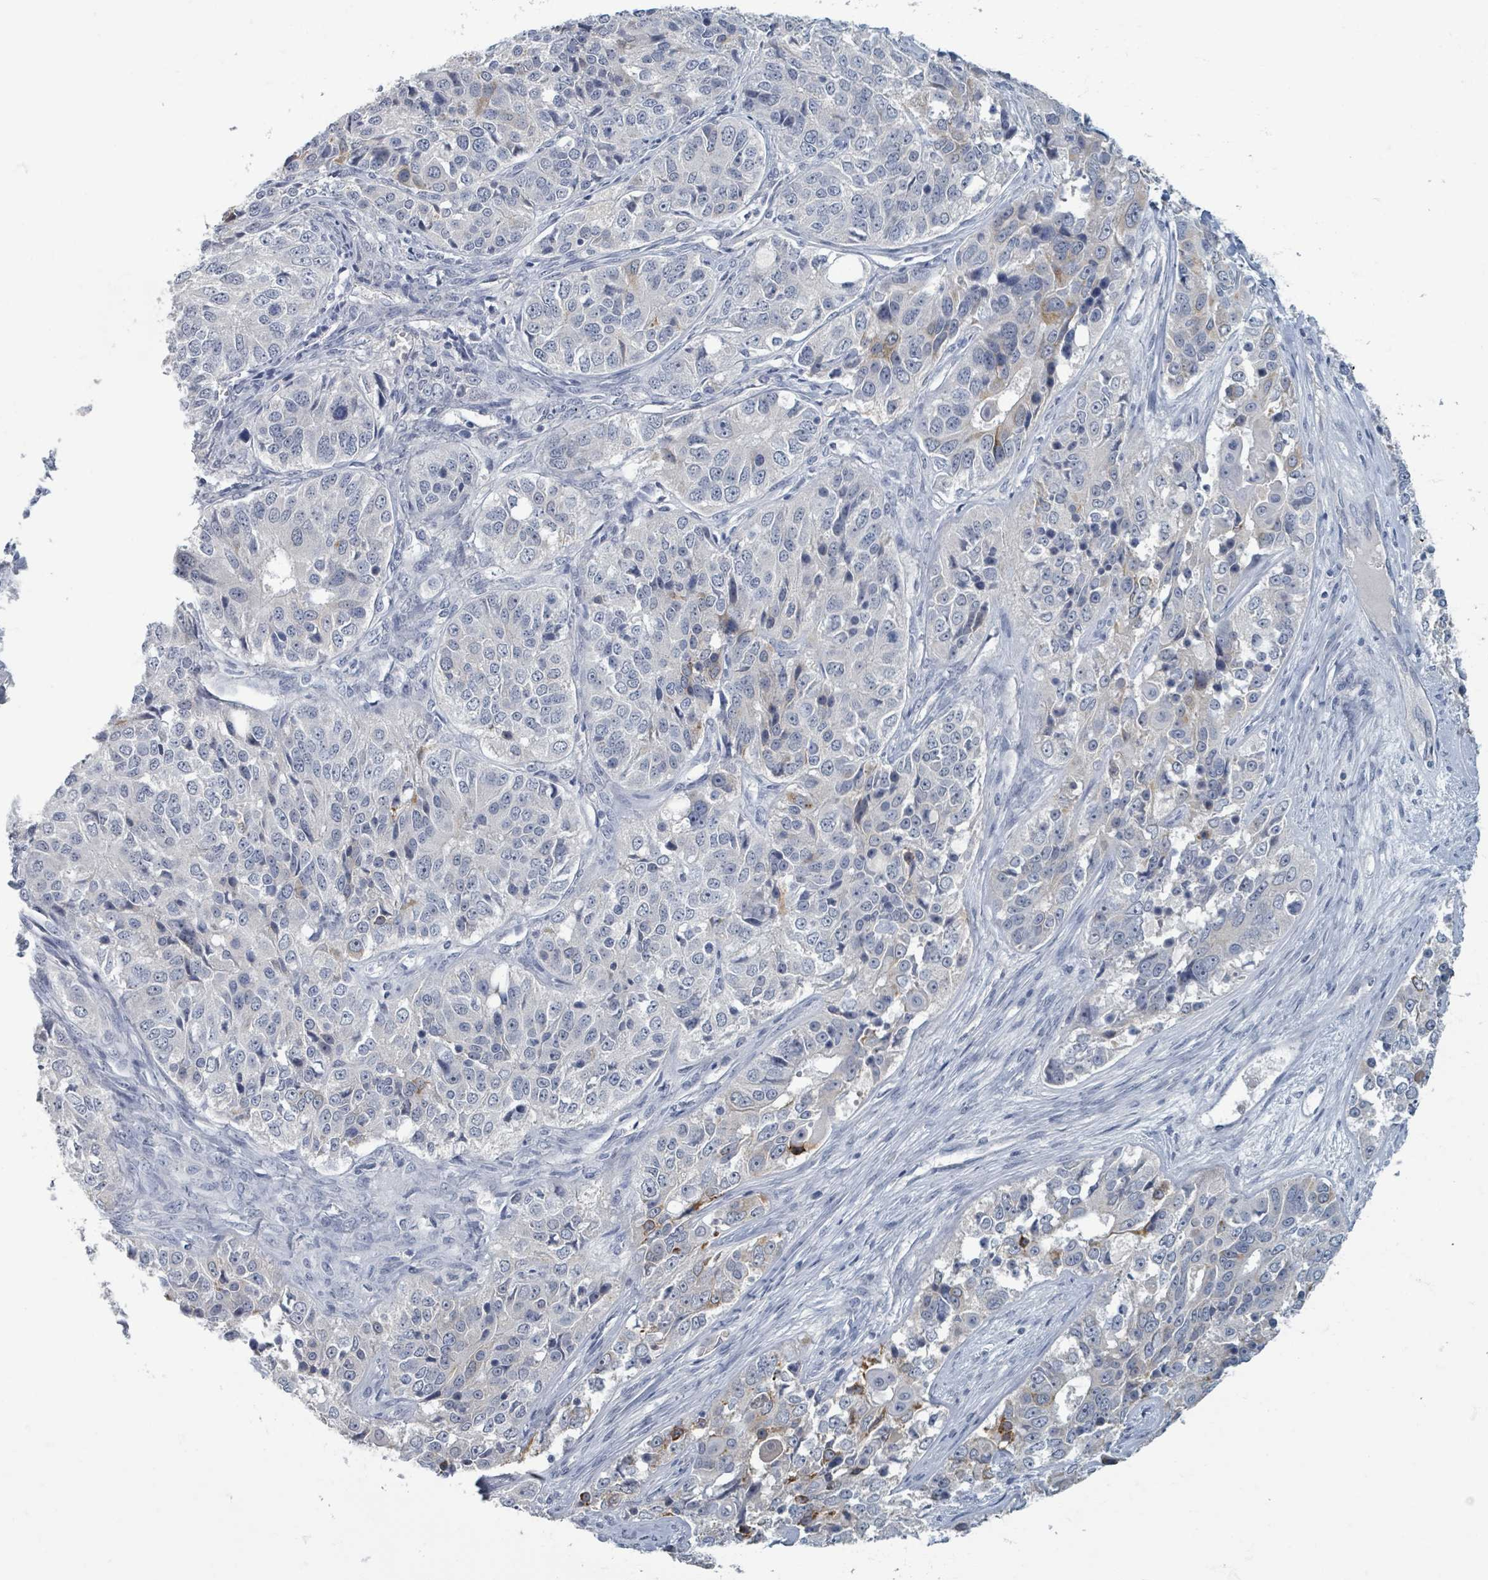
{"staining": {"intensity": "negative", "quantity": "none", "location": "none"}, "tissue": "ovarian cancer", "cell_type": "Tumor cells", "image_type": "cancer", "snomed": [{"axis": "morphology", "description": "Carcinoma, endometroid"}, {"axis": "topography", "description": "Ovary"}], "caption": "This is a image of immunohistochemistry staining of ovarian cancer (endometroid carcinoma), which shows no expression in tumor cells.", "gene": "WNT11", "patient": {"sex": "female", "age": 51}}